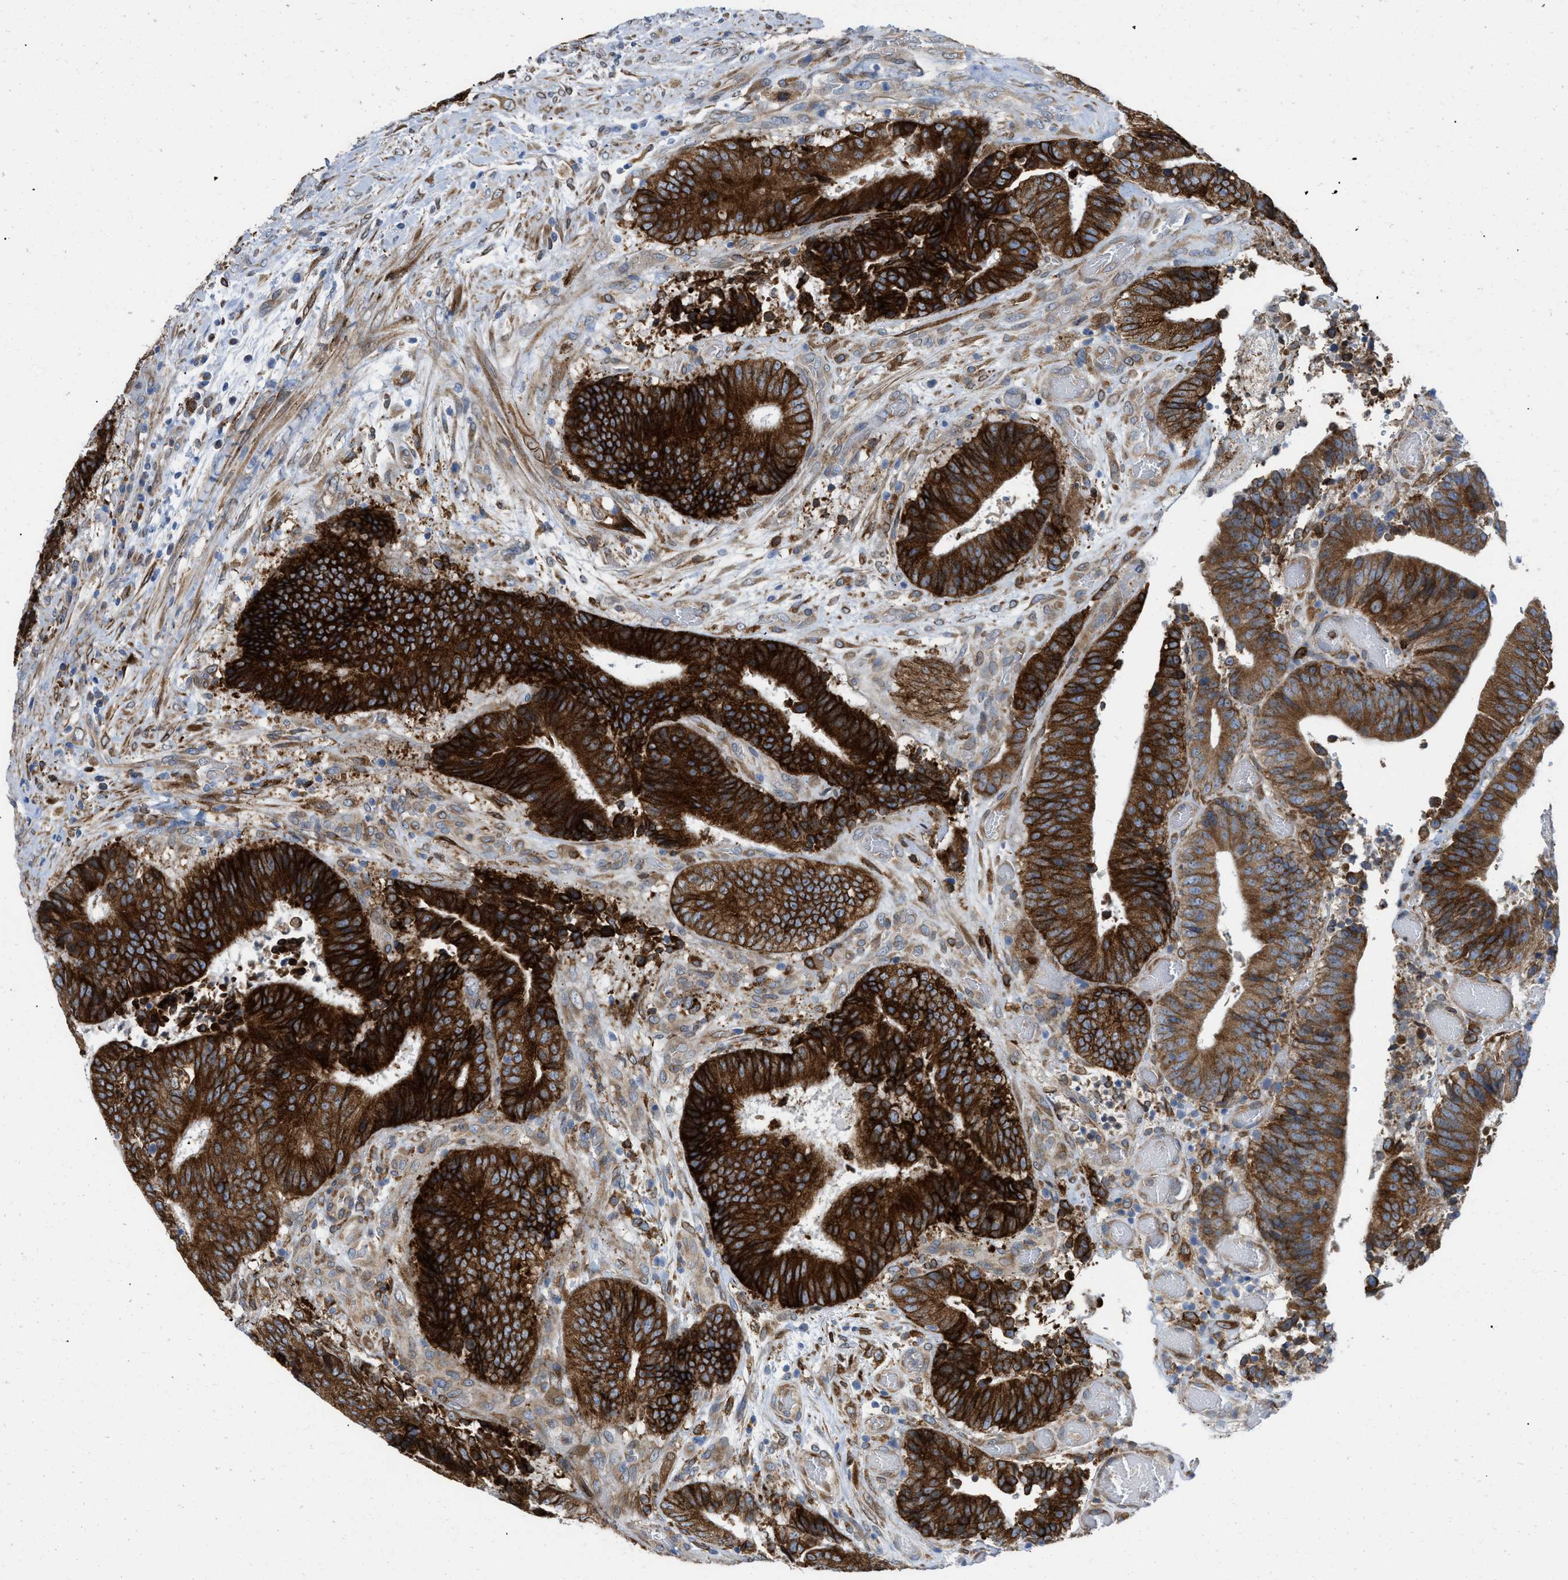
{"staining": {"intensity": "strong", "quantity": ">75%", "location": "cytoplasmic/membranous"}, "tissue": "colorectal cancer", "cell_type": "Tumor cells", "image_type": "cancer", "snomed": [{"axis": "morphology", "description": "Adenocarcinoma, NOS"}, {"axis": "topography", "description": "Rectum"}], "caption": "Human colorectal adenocarcinoma stained with a brown dye displays strong cytoplasmic/membranous positive expression in approximately >75% of tumor cells.", "gene": "ERLIN2", "patient": {"sex": "male", "age": 72}}